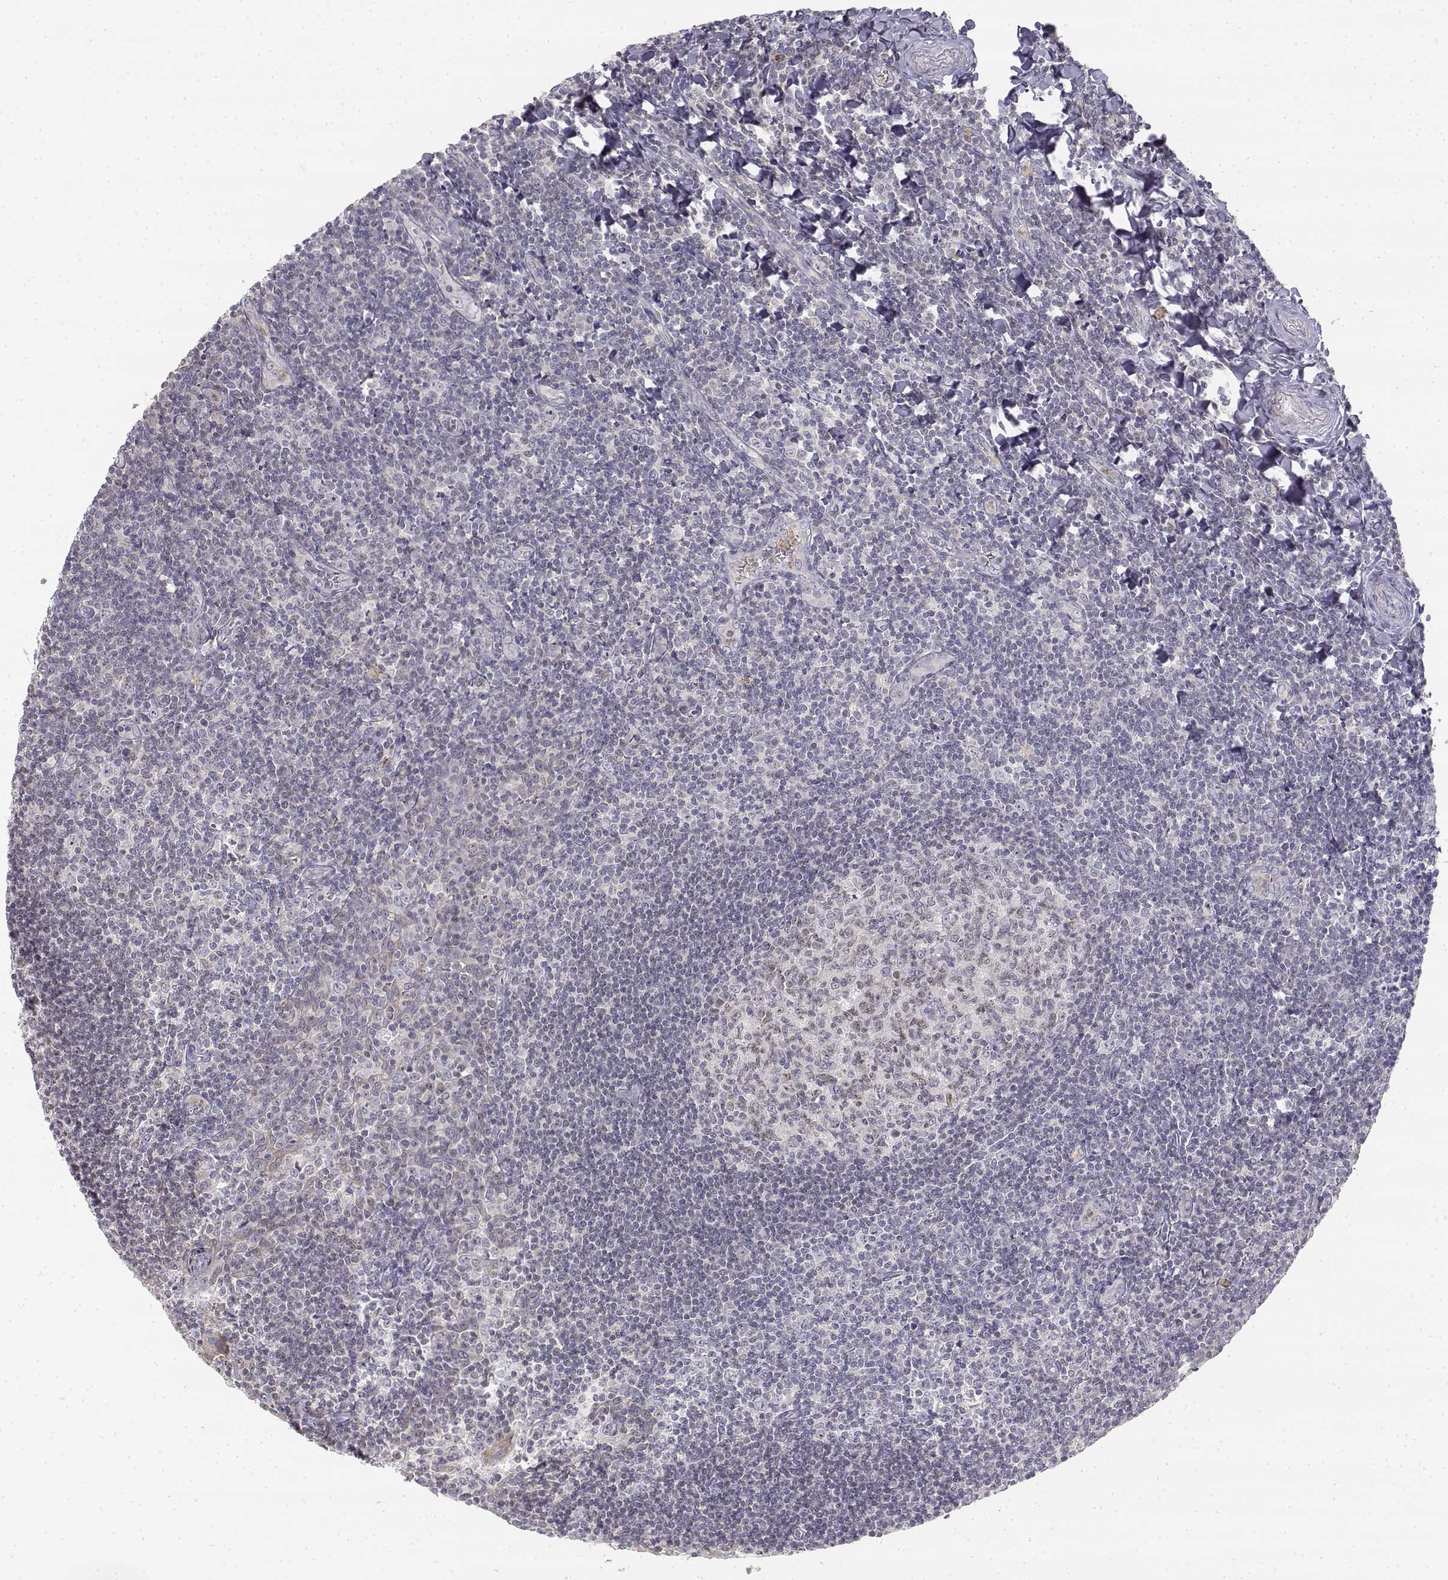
{"staining": {"intensity": "negative", "quantity": "none", "location": "none"}, "tissue": "tonsil", "cell_type": "Germinal center cells", "image_type": "normal", "snomed": [{"axis": "morphology", "description": "Normal tissue, NOS"}, {"axis": "morphology", "description": "Inflammation, NOS"}, {"axis": "topography", "description": "Tonsil"}], "caption": "Immunohistochemistry (IHC) micrograph of unremarkable tonsil stained for a protein (brown), which exhibits no expression in germinal center cells. (Stains: DAB (3,3'-diaminobenzidine) immunohistochemistry with hematoxylin counter stain, Microscopy: brightfield microscopy at high magnification).", "gene": "GLIPR1L2", "patient": {"sex": "female", "age": 31}}